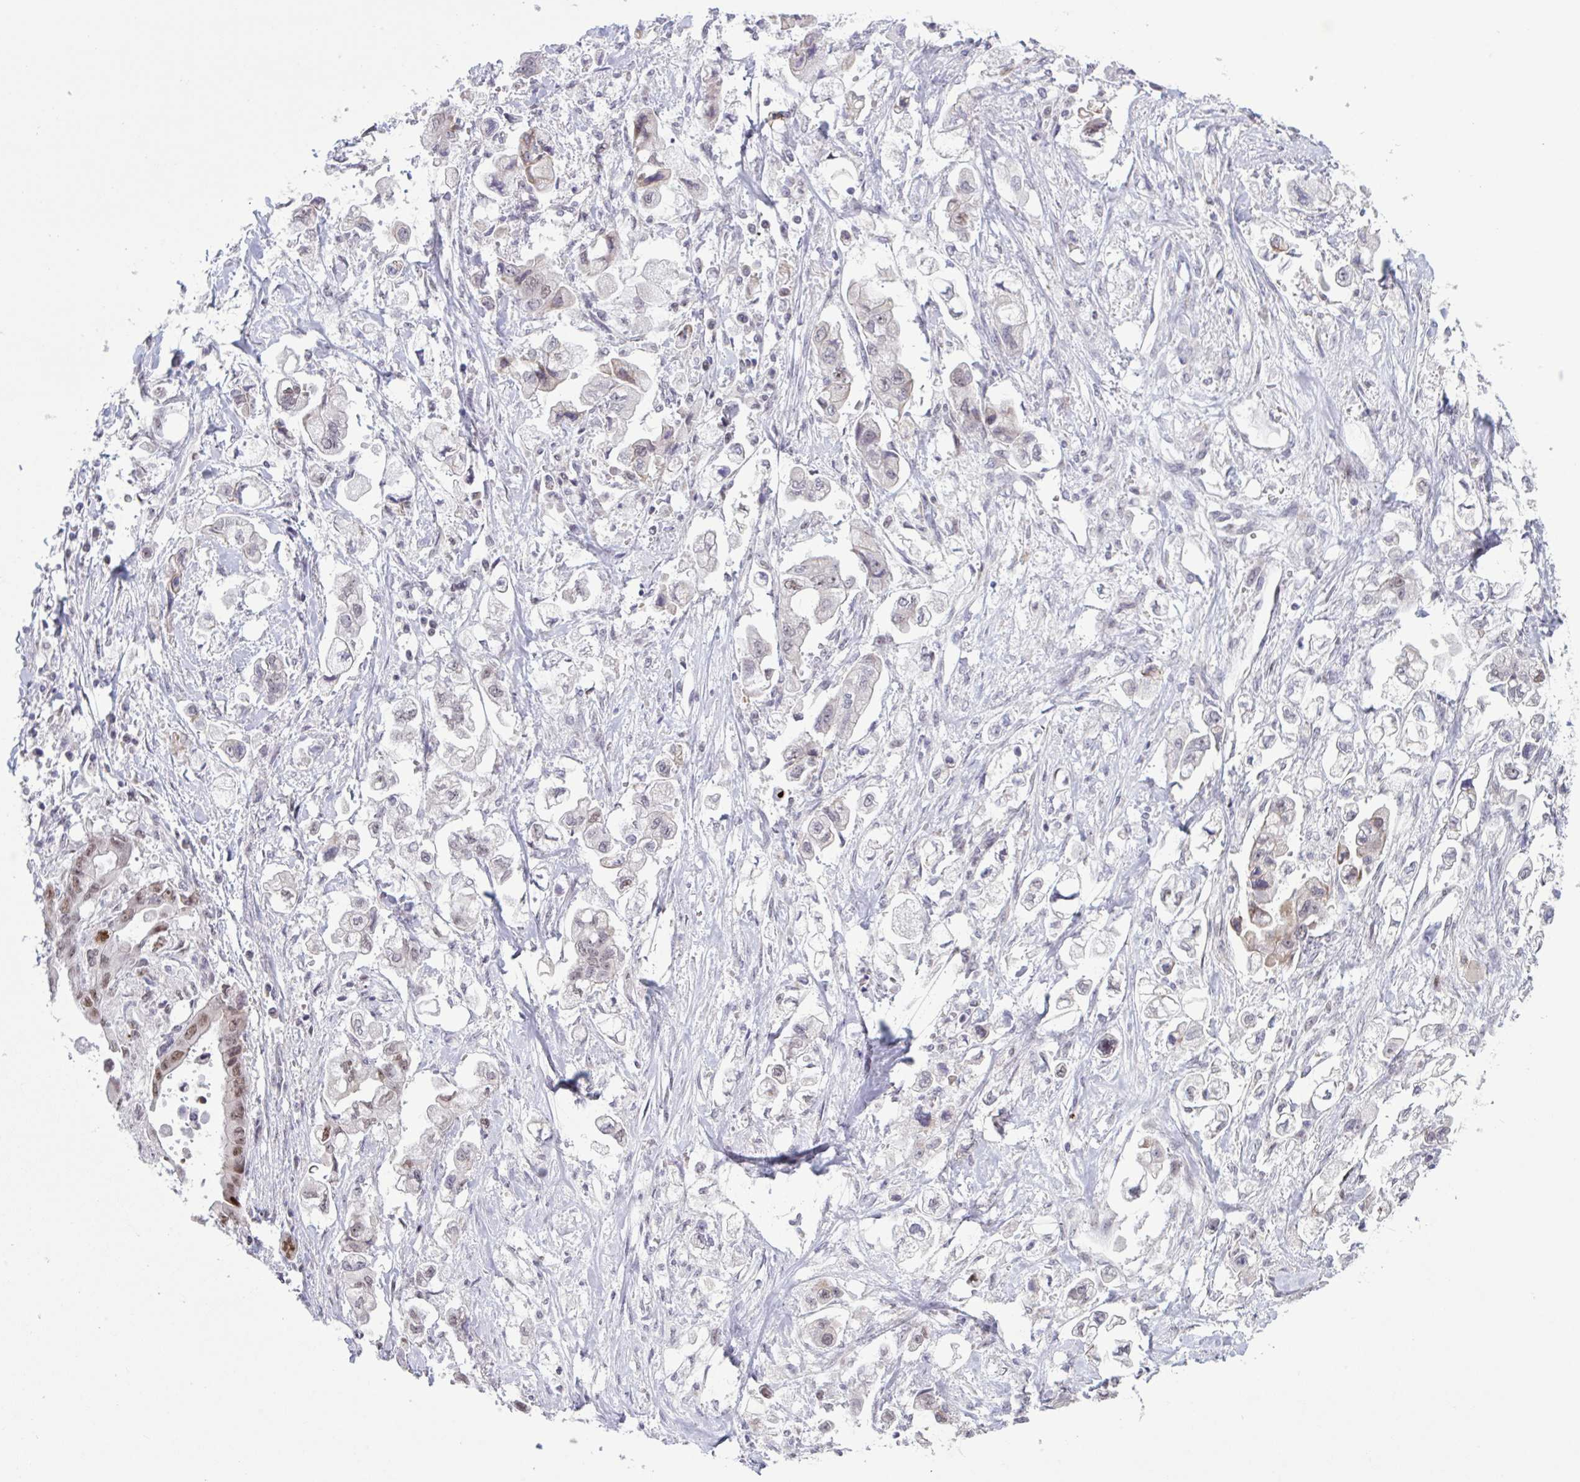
{"staining": {"intensity": "negative", "quantity": "none", "location": "none"}, "tissue": "stomach cancer", "cell_type": "Tumor cells", "image_type": "cancer", "snomed": [{"axis": "morphology", "description": "Adenocarcinoma, NOS"}, {"axis": "topography", "description": "Stomach"}], "caption": "Photomicrograph shows no significant protein staining in tumor cells of stomach cancer.", "gene": "PRMT6", "patient": {"sex": "male", "age": 62}}